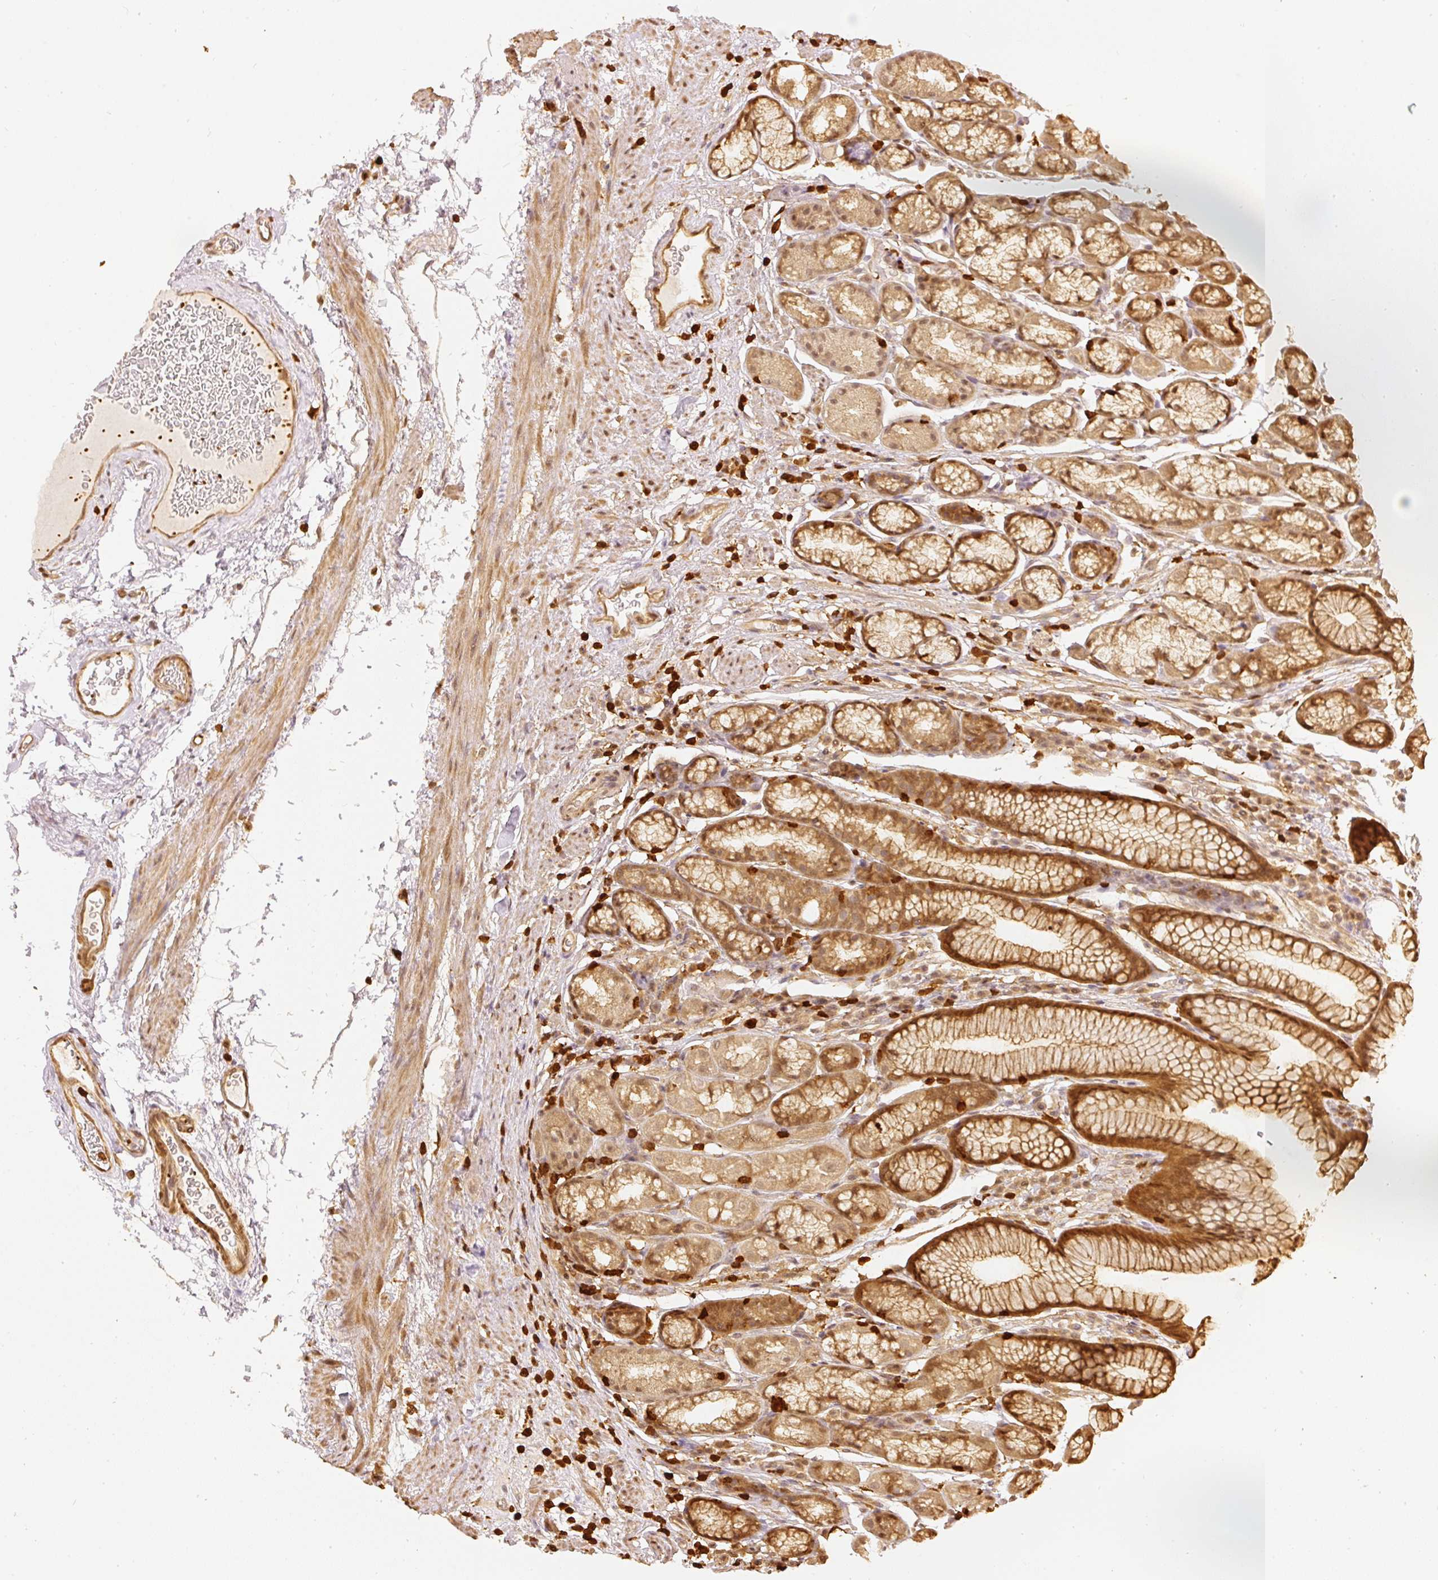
{"staining": {"intensity": "strong", "quantity": "25%-75%", "location": "cytoplasmic/membranous,nuclear"}, "tissue": "stomach", "cell_type": "Glandular cells", "image_type": "normal", "snomed": [{"axis": "morphology", "description": "Normal tissue, NOS"}, {"axis": "topography", "description": "Stomach, lower"}], "caption": "Protein staining displays strong cytoplasmic/membranous,nuclear positivity in approximately 25%-75% of glandular cells in normal stomach.", "gene": "PFN1", "patient": {"sex": "male", "age": 67}}